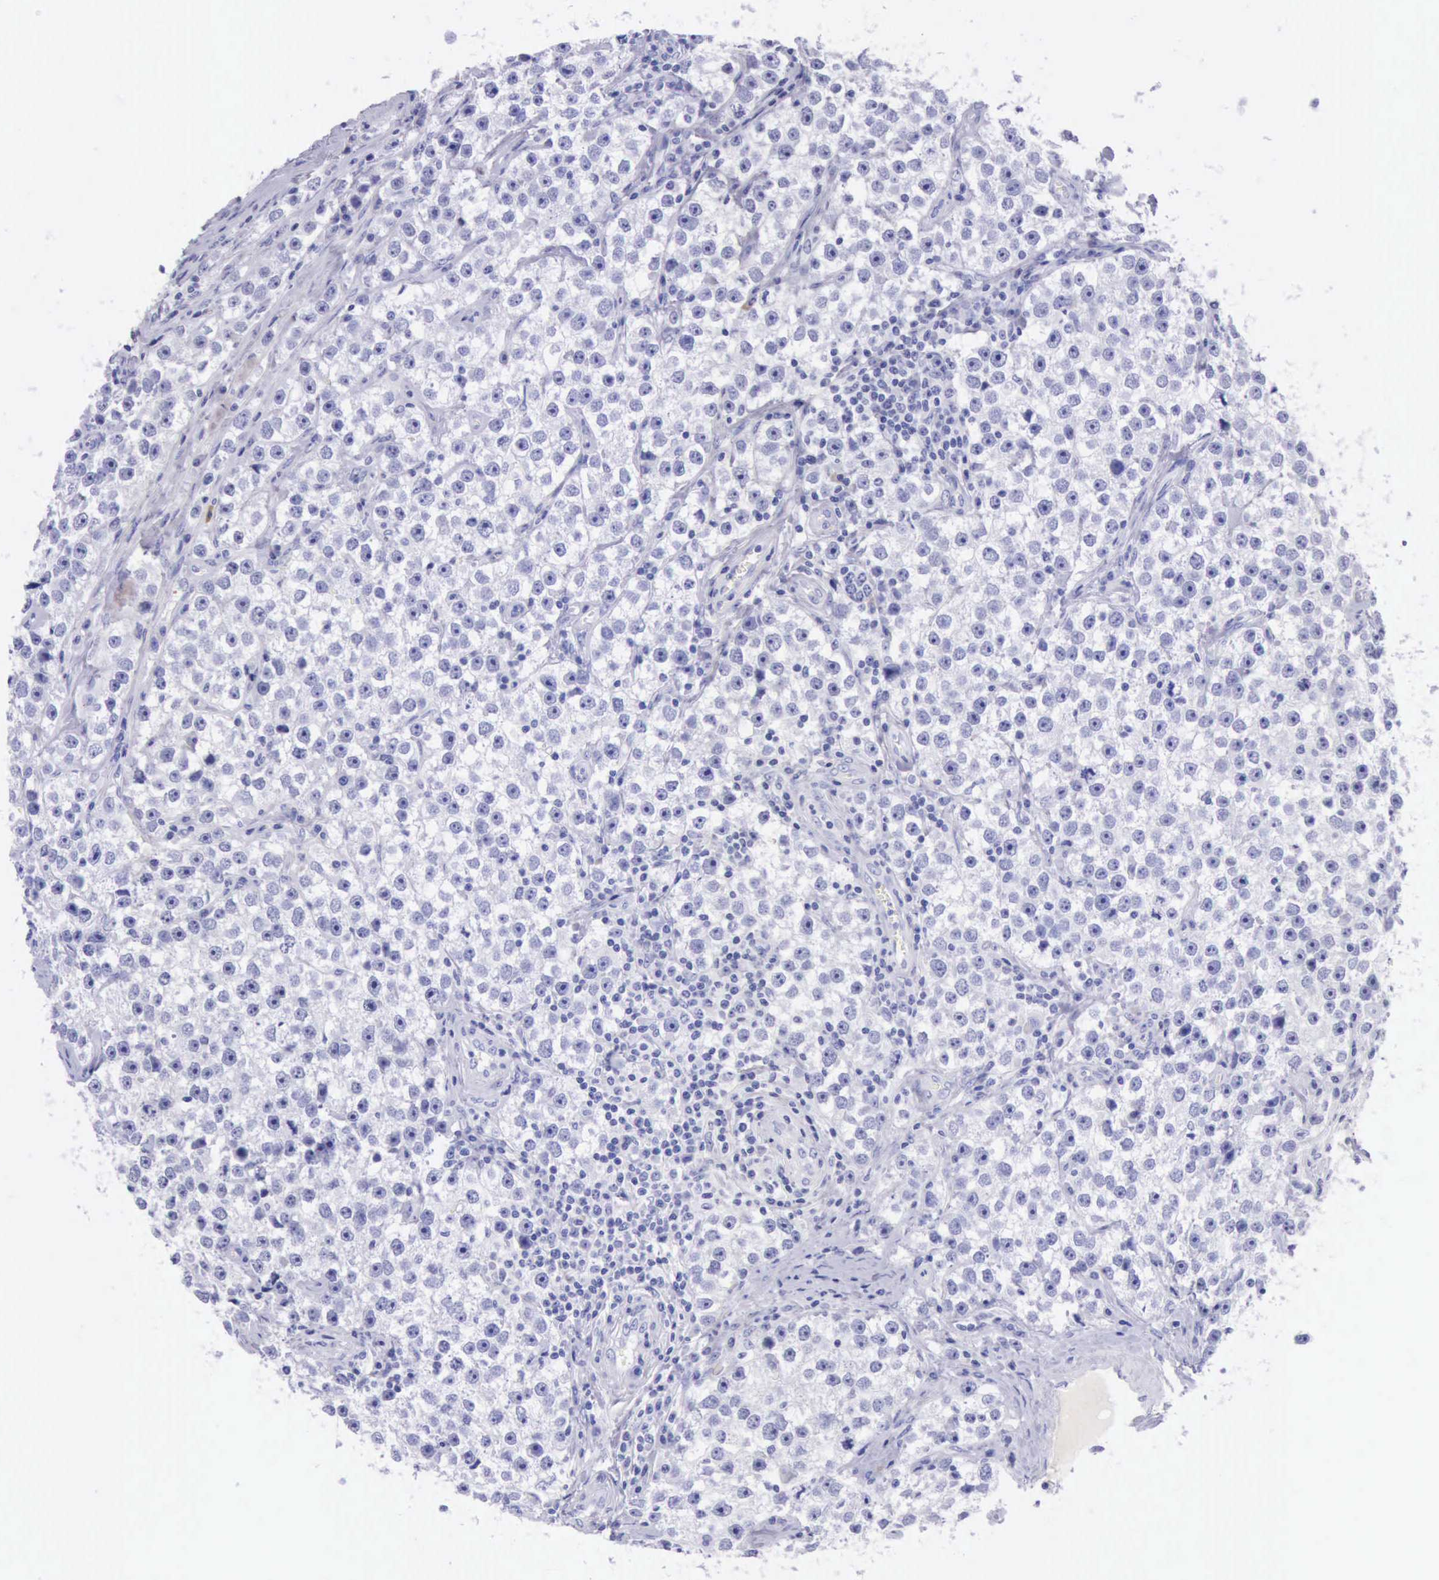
{"staining": {"intensity": "strong", "quantity": "<25%", "location": "cytoplasmic/membranous"}, "tissue": "testis cancer", "cell_type": "Tumor cells", "image_type": "cancer", "snomed": [{"axis": "morphology", "description": "Seminoma, NOS"}, {"axis": "topography", "description": "Testis"}], "caption": "High-power microscopy captured an immunohistochemistry (IHC) image of testis cancer (seminoma), revealing strong cytoplasmic/membranous positivity in about <25% of tumor cells.", "gene": "KRT8", "patient": {"sex": "male", "age": 32}}